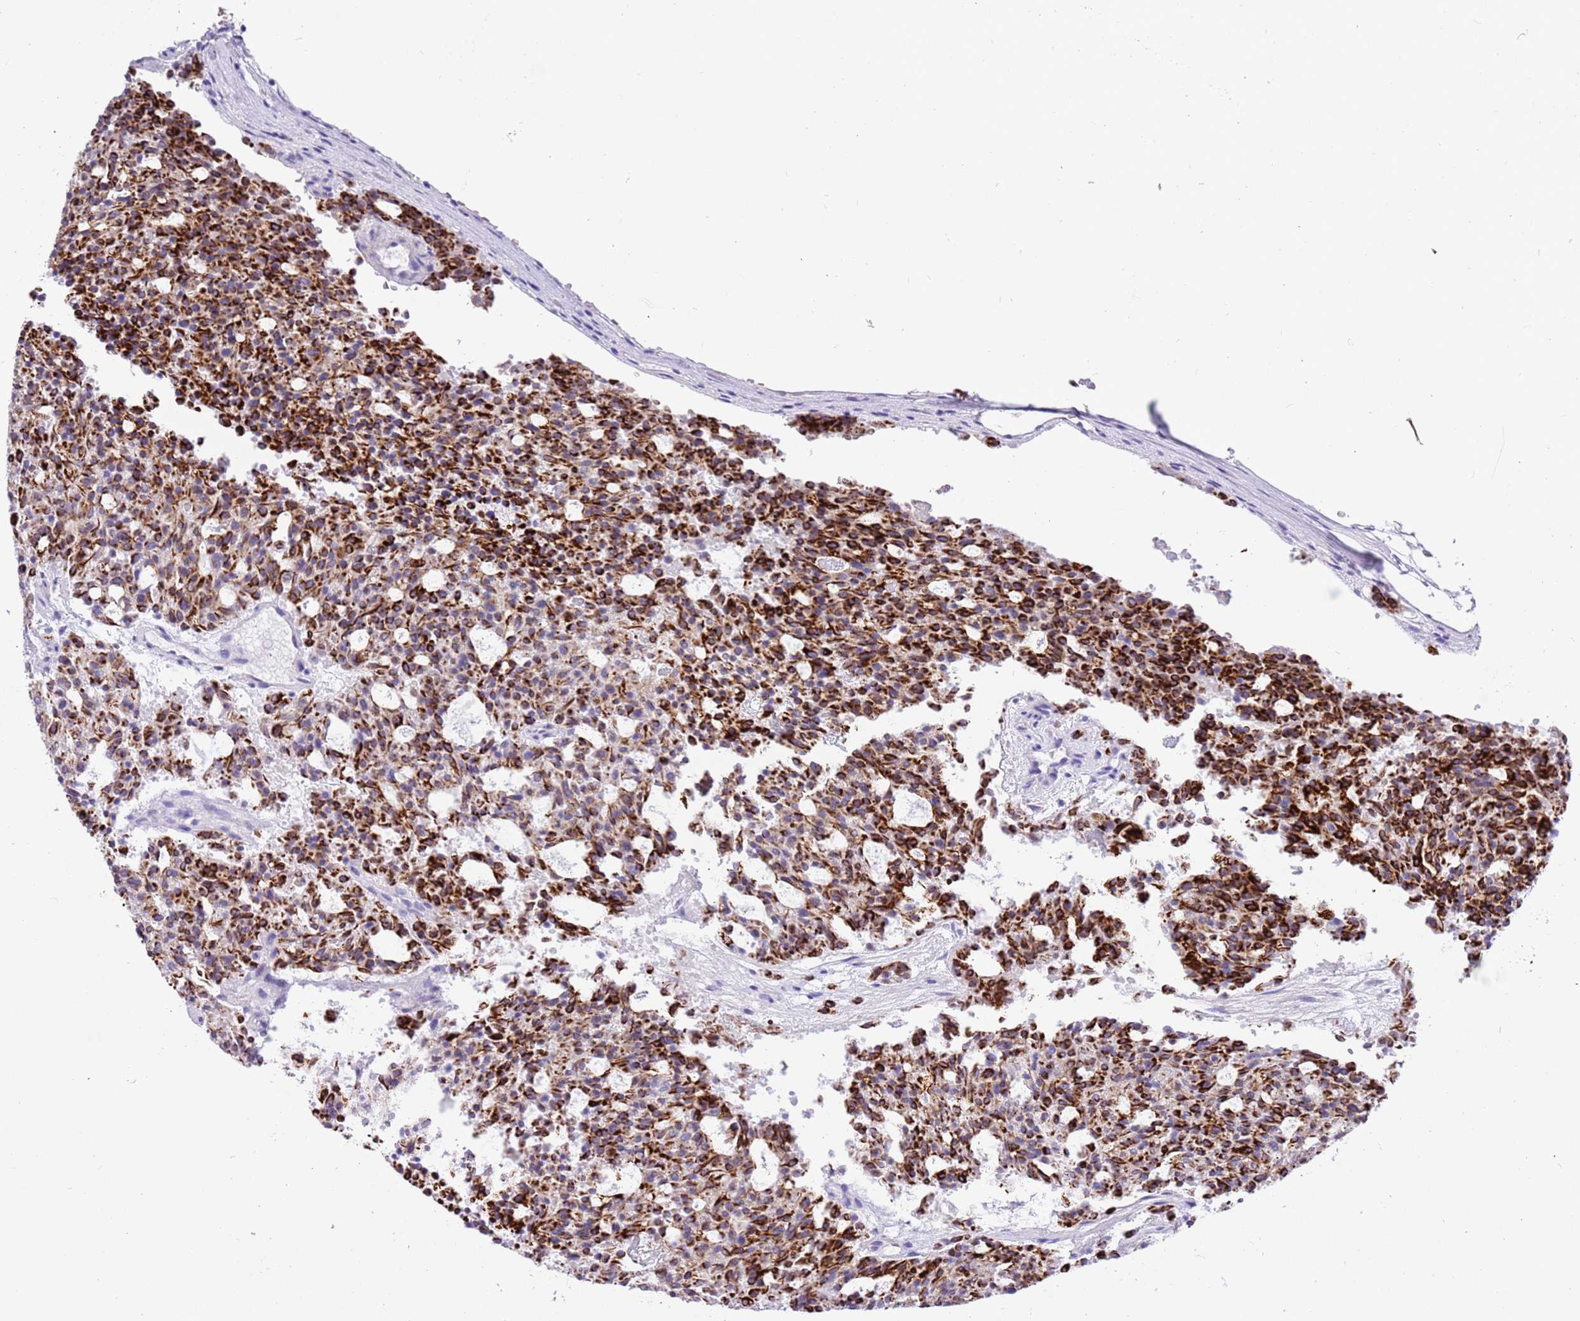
{"staining": {"intensity": "strong", "quantity": ">75%", "location": "cytoplasmic/membranous"}, "tissue": "carcinoid", "cell_type": "Tumor cells", "image_type": "cancer", "snomed": [{"axis": "morphology", "description": "Carcinoid, malignant, NOS"}, {"axis": "topography", "description": "Pancreas"}], "caption": "High-power microscopy captured an immunohistochemistry (IHC) micrograph of carcinoid, revealing strong cytoplasmic/membranous expression in about >75% of tumor cells.", "gene": "R3HDM4", "patient": {"sex": "female", "age": 54}}